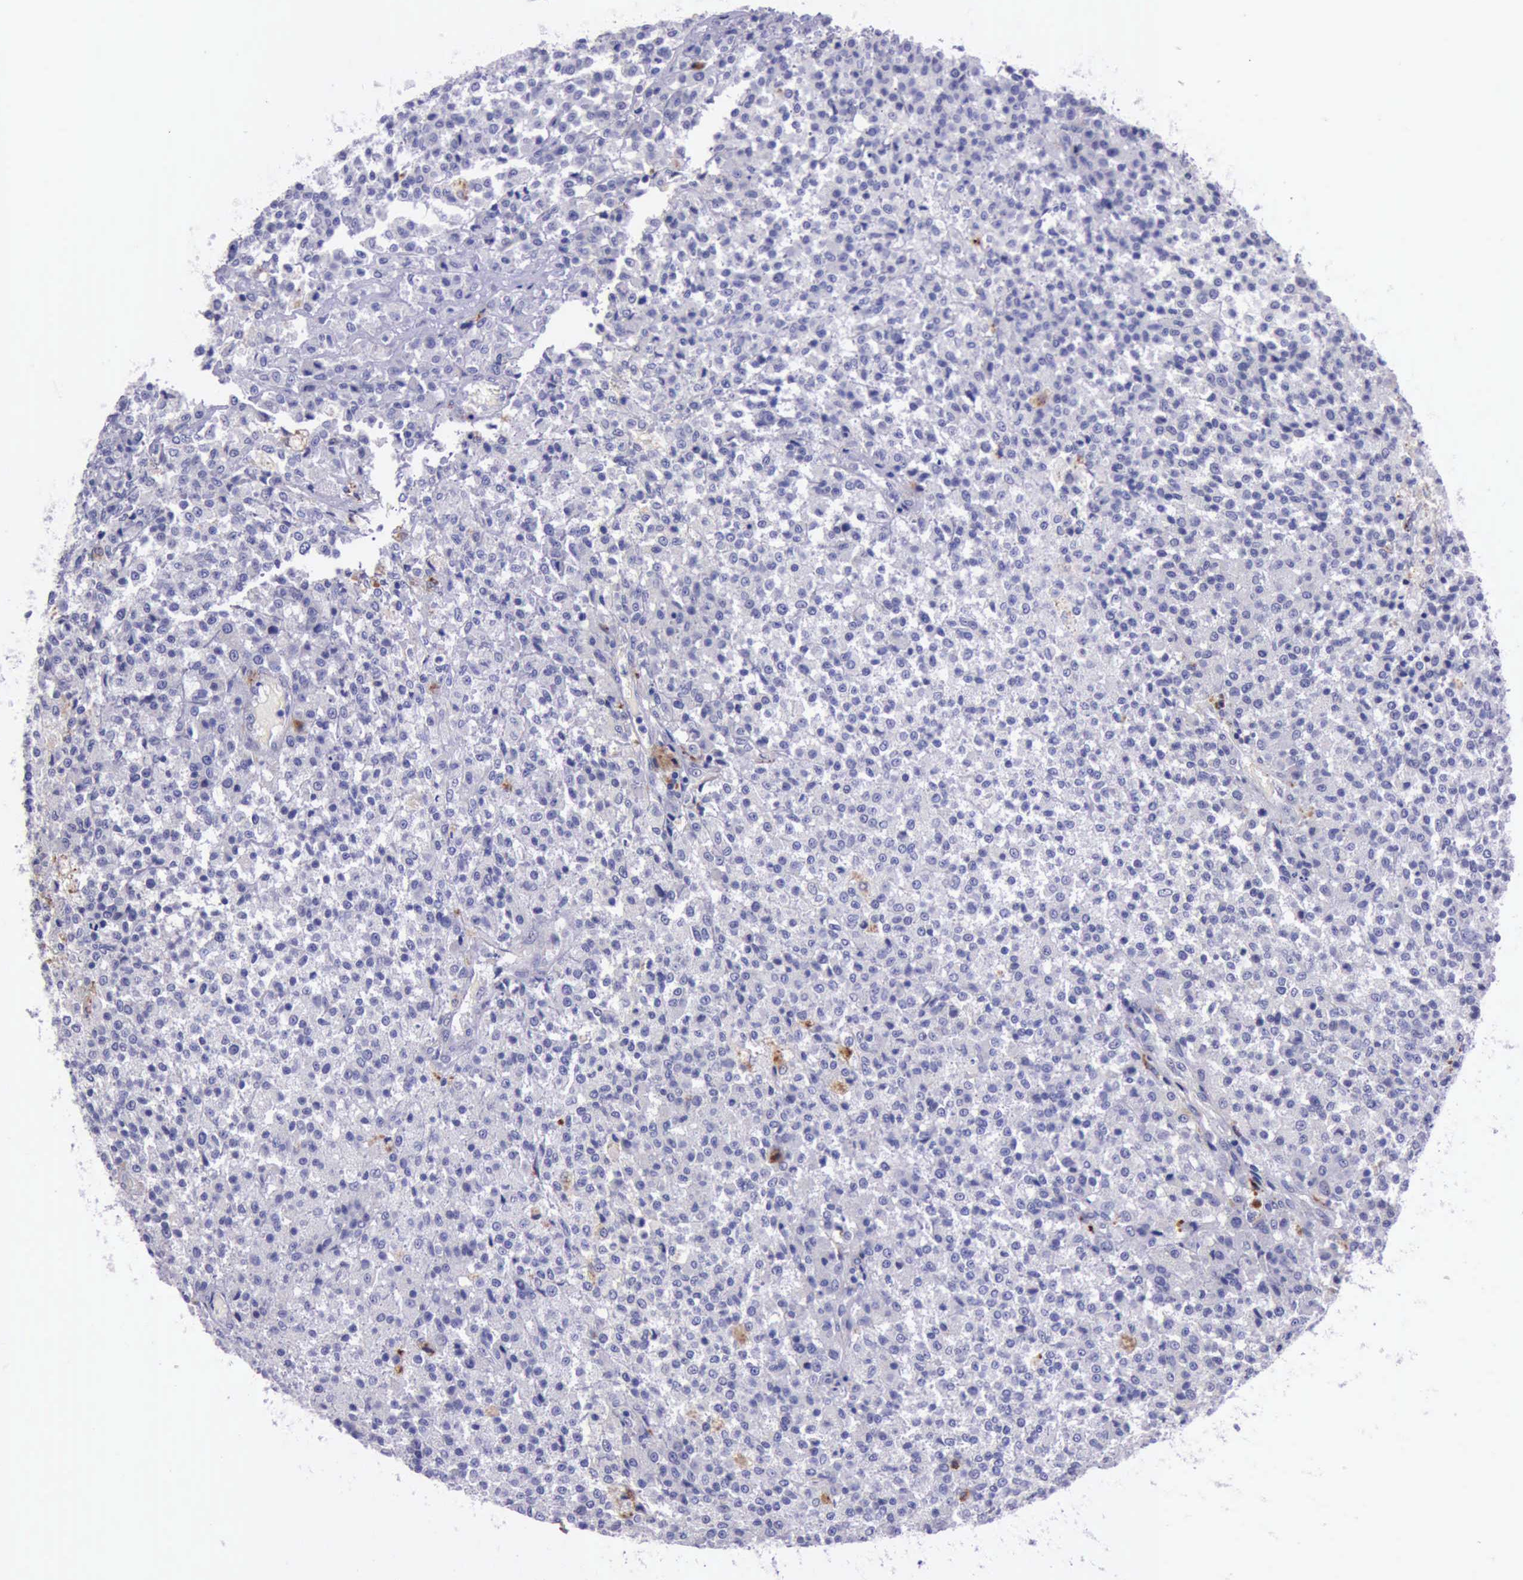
{"staining": {"intensity": "negative", "quantity": "none", "location": "none"}, "tissue": "testis cancer", "cell_type": "Tumor cells", "image_type": "cancer", "snomed": [{"axis": "morphology", "description": "Seminoma, NOS"}, {"axis": "topography", "description": "Testis"}], "caption": "An immunohistochemistry micrograph of testis seminoma is shown. There is no staining in tumor cells of testis seminoma.", "gene": "GLA", "patient": {"sex": "male", "age": 59}}